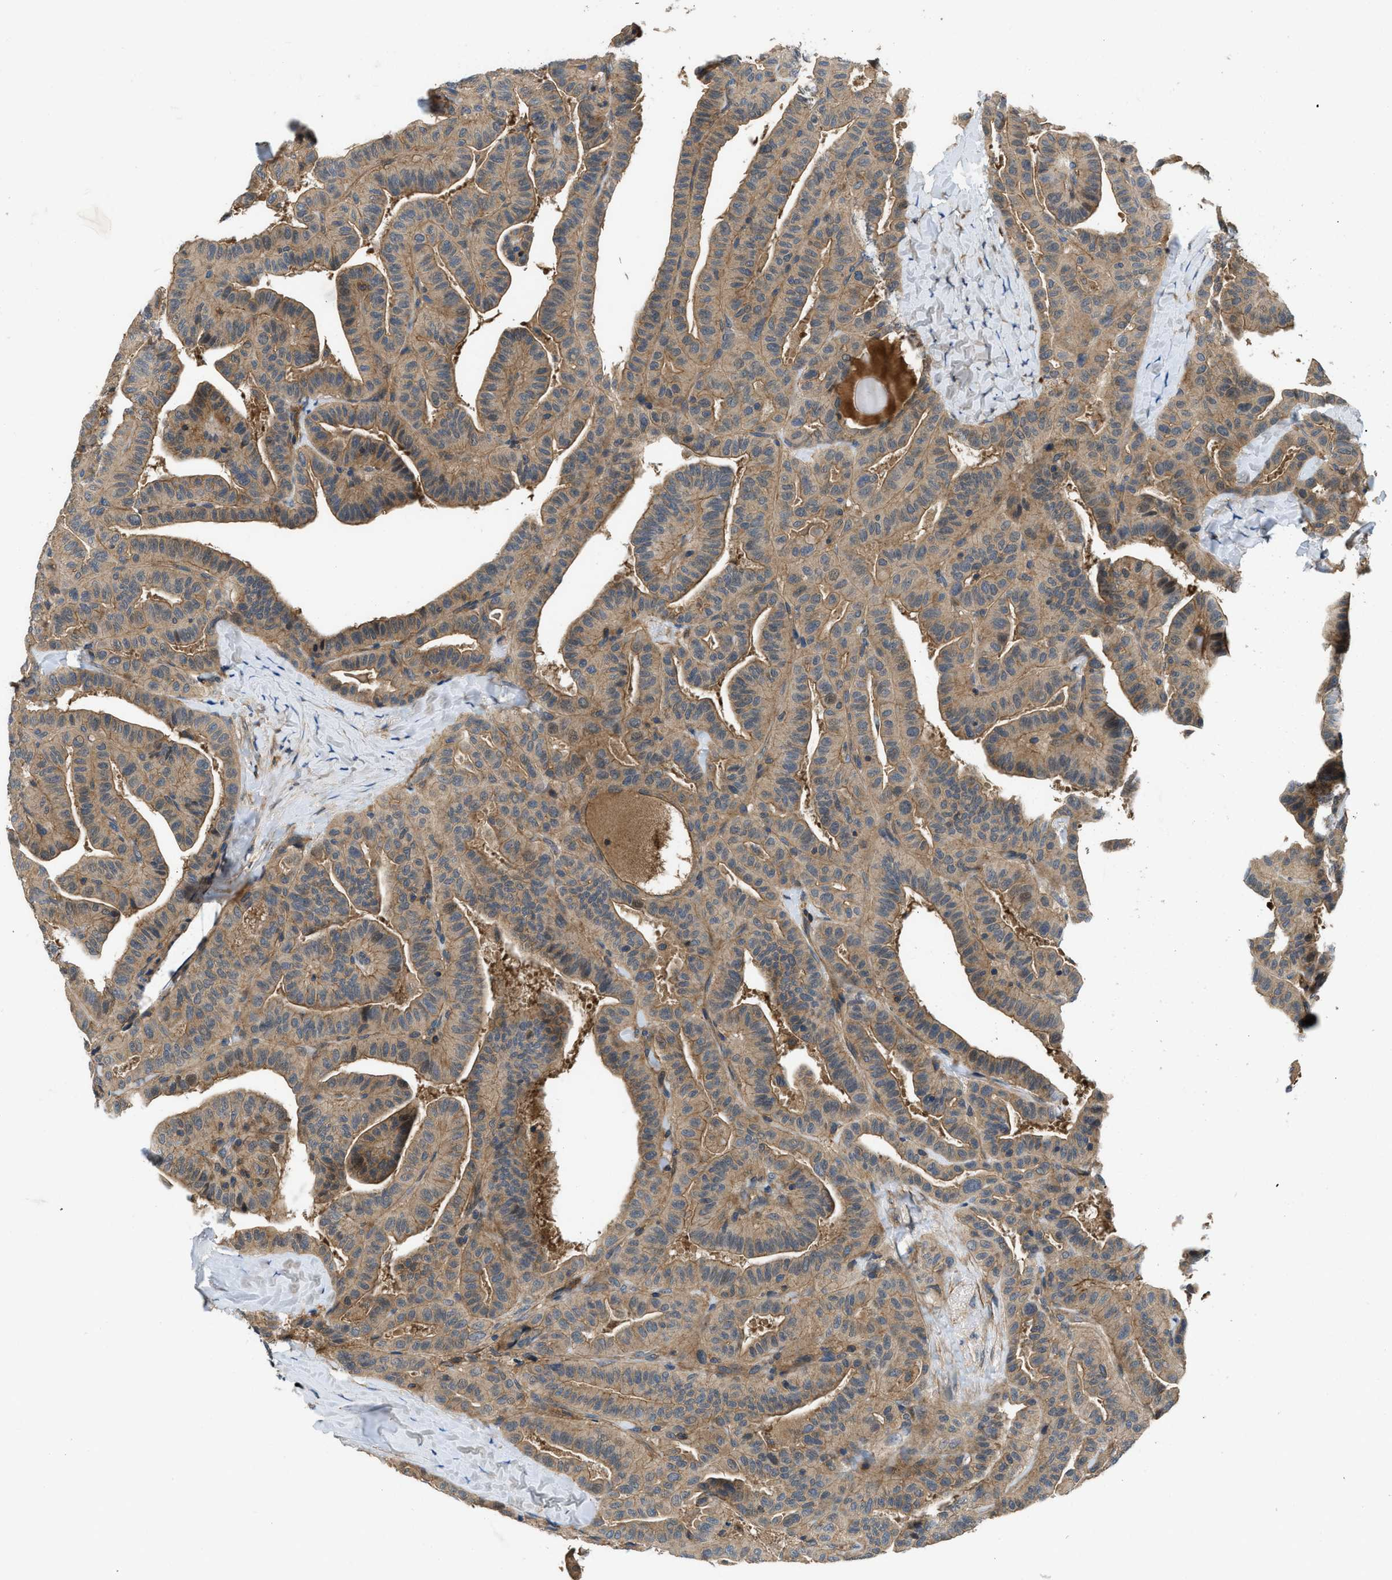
{"staining": {"intensity": "moderate", "quantity": ">75%", "location": "cytoplasmic/membranous"}, "tissue": "thyroid cancer", "cell_type": "Tumor cells", "image_type": "cancer", "snomed": [{"axis": "morphology", "description": "Papillary adenocarcinoma, NOS"}, {"axis": "topography", "description": "Thyroid gland"}], "caption": "Thyroid papillary adenocarcinoma stained for a protein (brown) displays moderate cytoplasmic/membranous positive staining in about >75% of tumor cells.", "gene": "GPR31", "patient": {"sex": "male", "age": 77}}